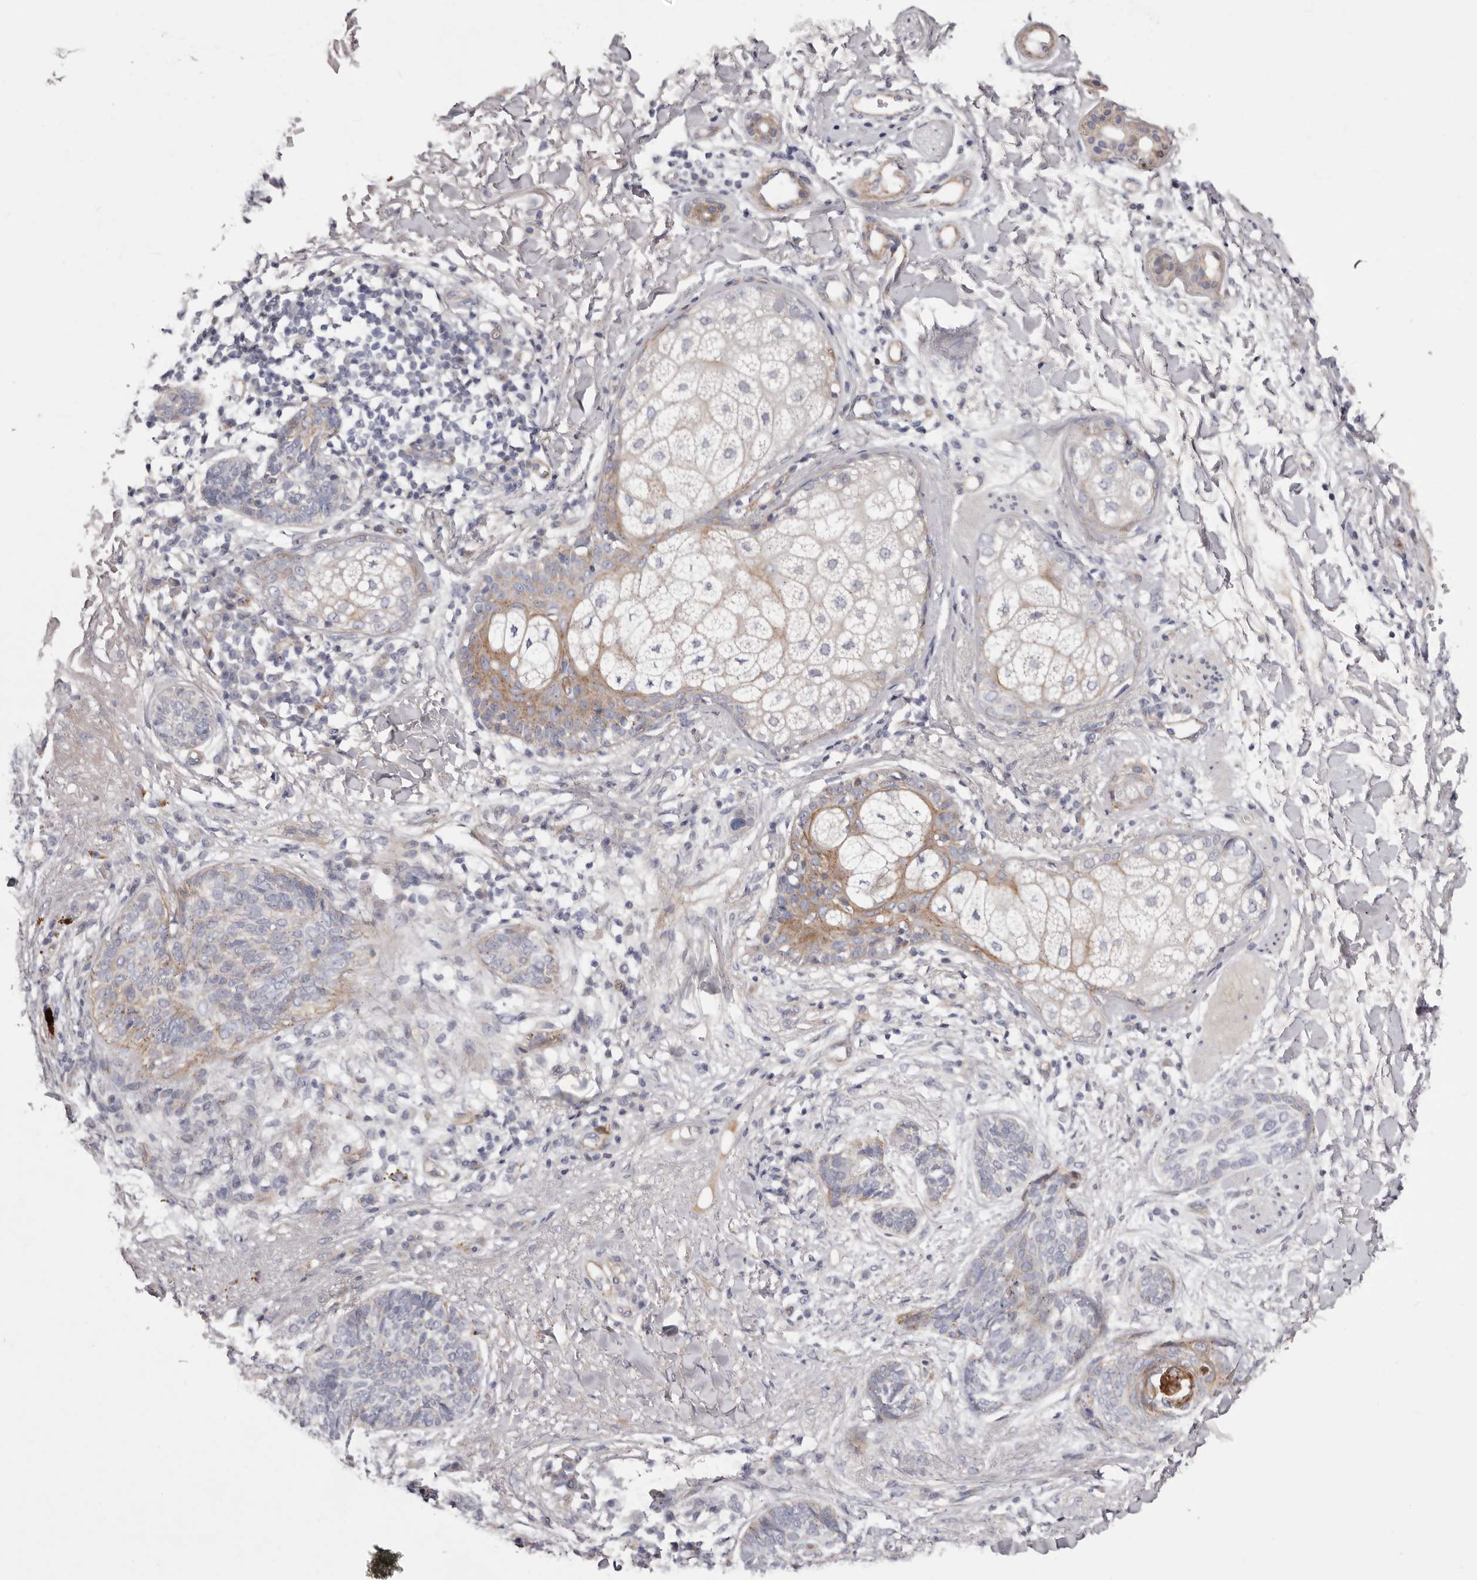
{"staining": {"intensity": "weak", "quantity": "<25%", "location": "cytoplasmic/membranous"}, "tissue": "skin cancer", "cell_type": "Tumor cells", "image_type": "cancer", "snomed": [{"axis": "morphology", "description": "Basal cell carcinoma"}, {"axis": "topography", "description": "Skin"}], "caption": "A histopathology image of human skin cancer (basal cell carcinoma) is negative for staining in tumor cells. (DAB IHC, high magnification).", "gene": "PEG10", "patient": {"sex": "male", "age": 85}}